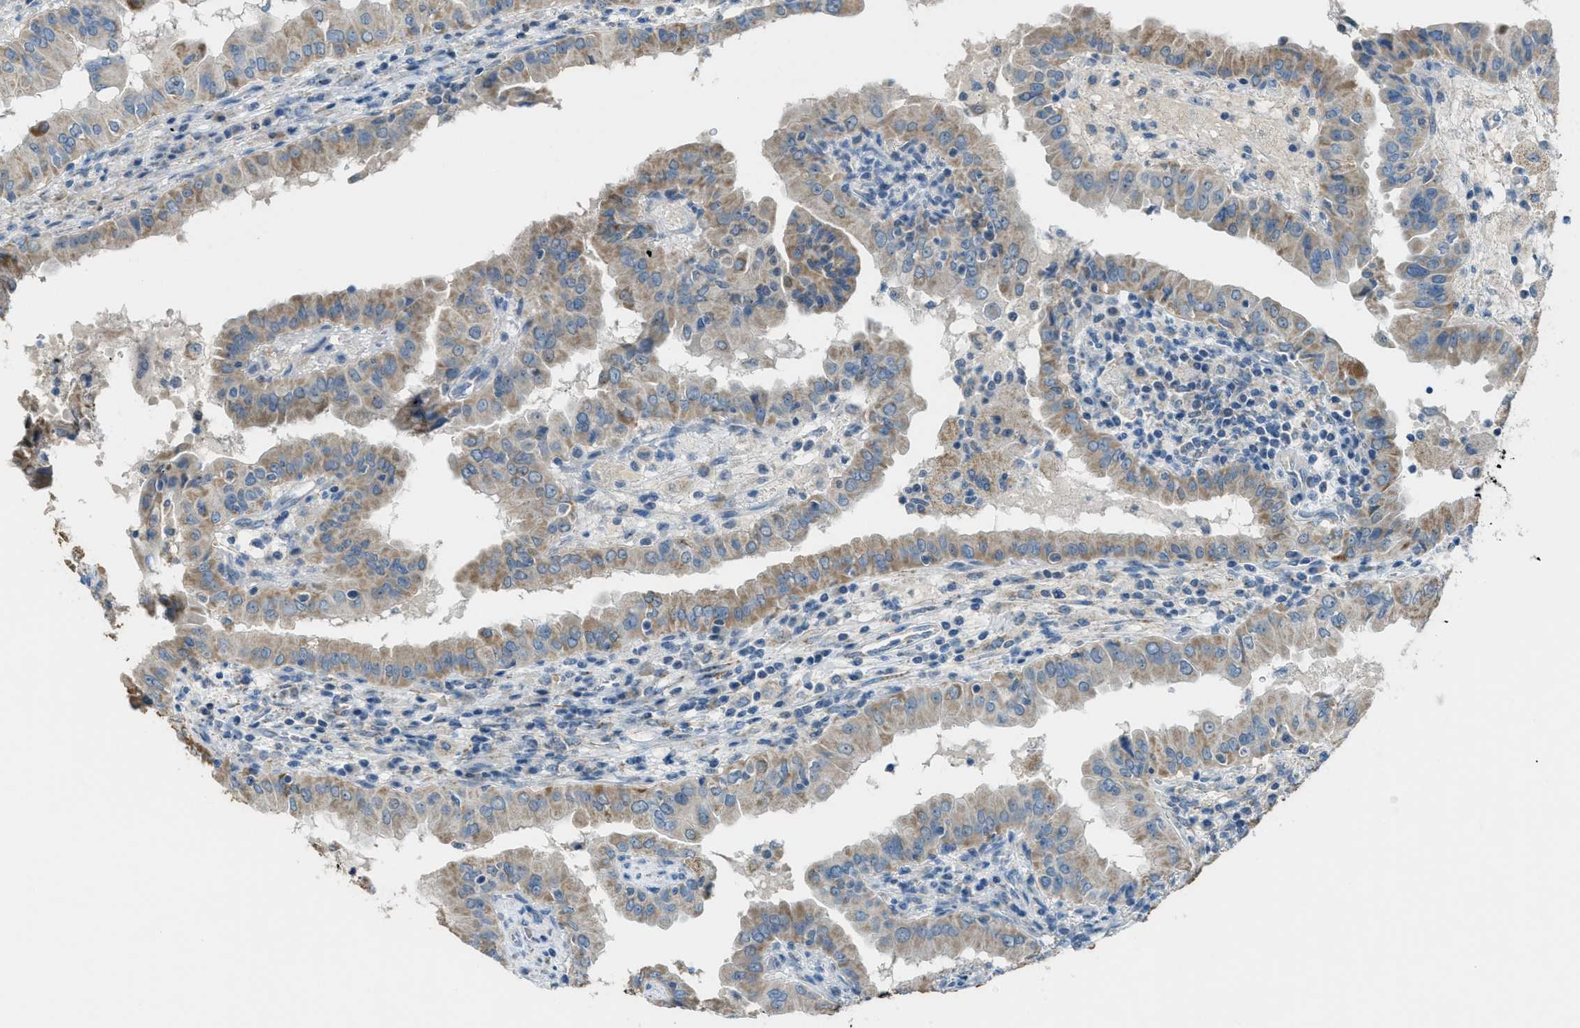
{"staining": {"intensity": "weak", "quantity": "25%-75%", "location": "cytoplasmic/membranous"}, "tissue": "thyroid cancer", "cell_type": "Tumor cells", "image_type": "cancer", "snomed": [{"axis": "morphology", "description": "Papillary adenocarcinoma, NOS"}, {"axis": "topography", "description": "Thyroid gland"}], "caption": "DAB immunohistochemical staining of human thyroid cancer (papillary adenocarcinoma) reveals weak cytoplasmic/membranous protein positivity in approximately 25%-75% of tumor cells.", "gene": "CDON", "patient": {"sex": "male", "age": 33}}